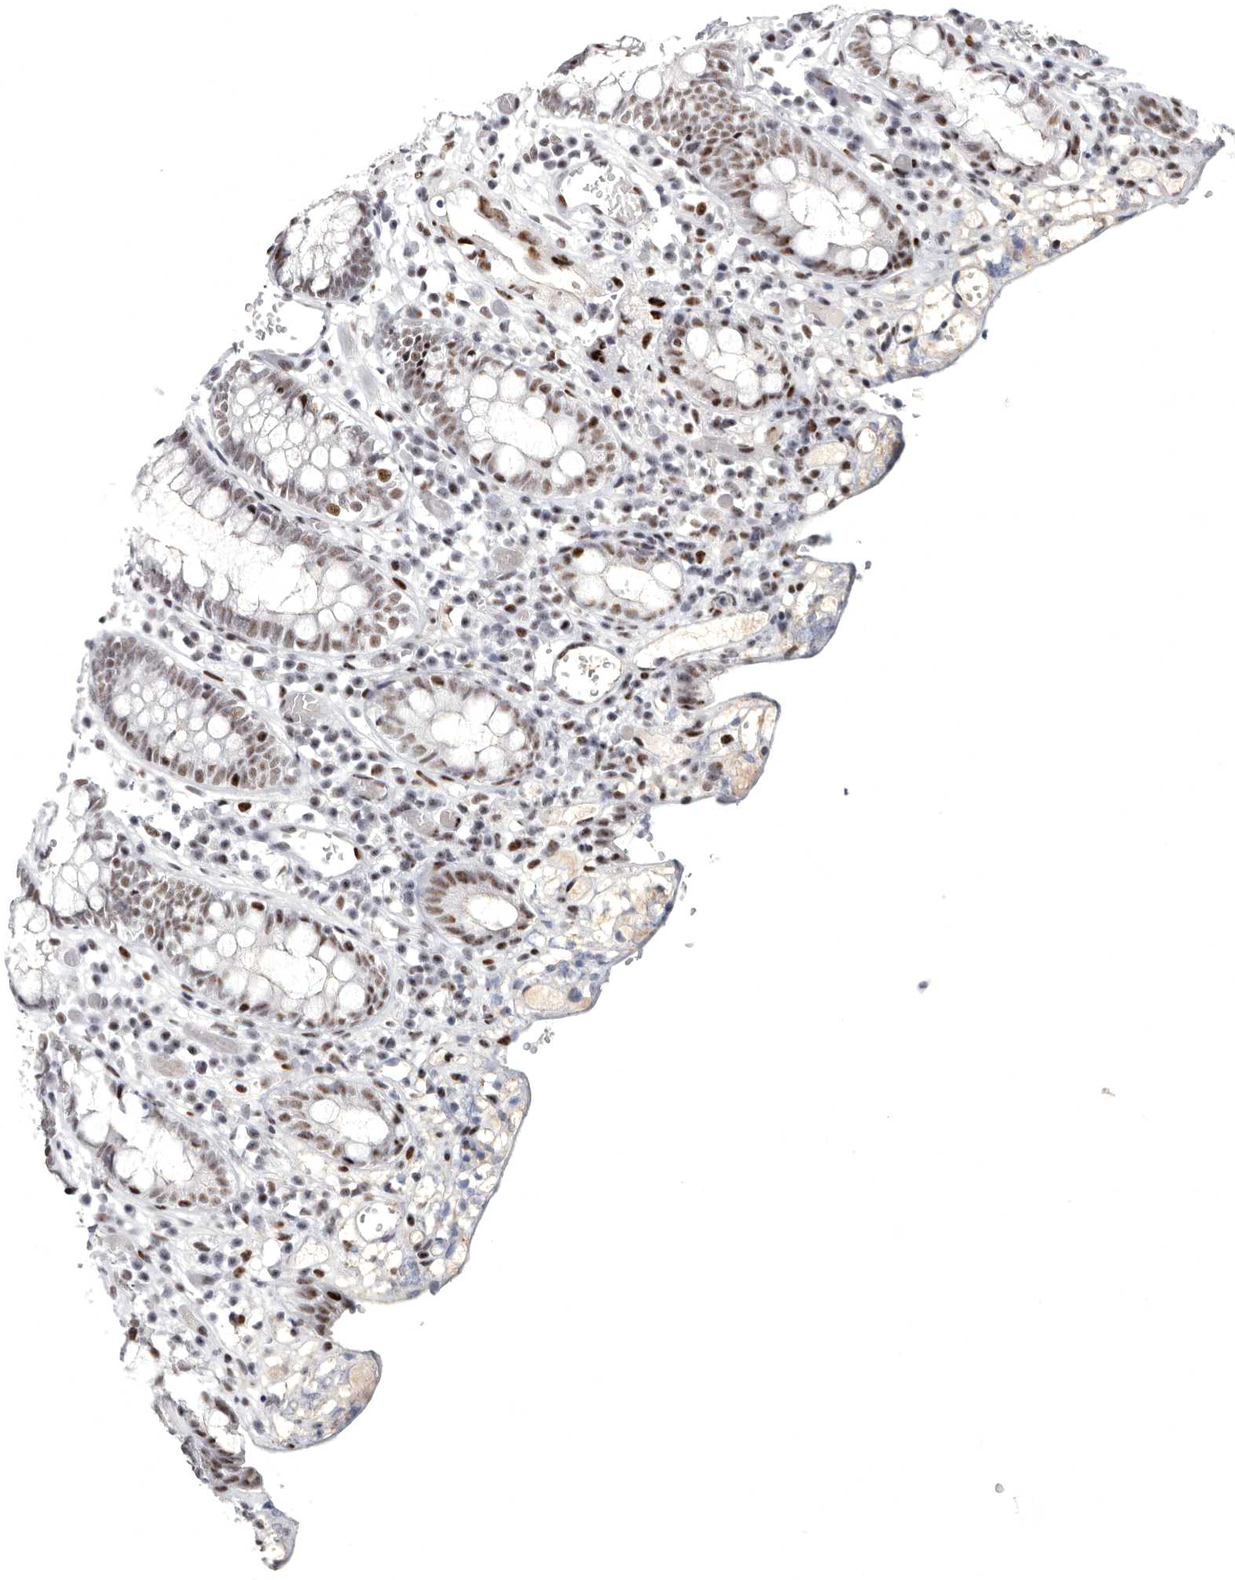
{"staining": {"intensity": "moderate", "quantity": "<25%", "location": "nuclear"}, "tissue": "colon", "cell_type": "Glandular cells", "image_type": "normal", "snomed": [{"axis": "morphology", "description": "Normal tissue, NOS"}, {"axis": "topography", "description": "Colon"}], "caption": "A low amount of moderate nuclear expression is seen in approximately <25% of glandular cells in benign colon.", "gene": "WRAP73", "patient": {"sex": "male", "age": 14}}